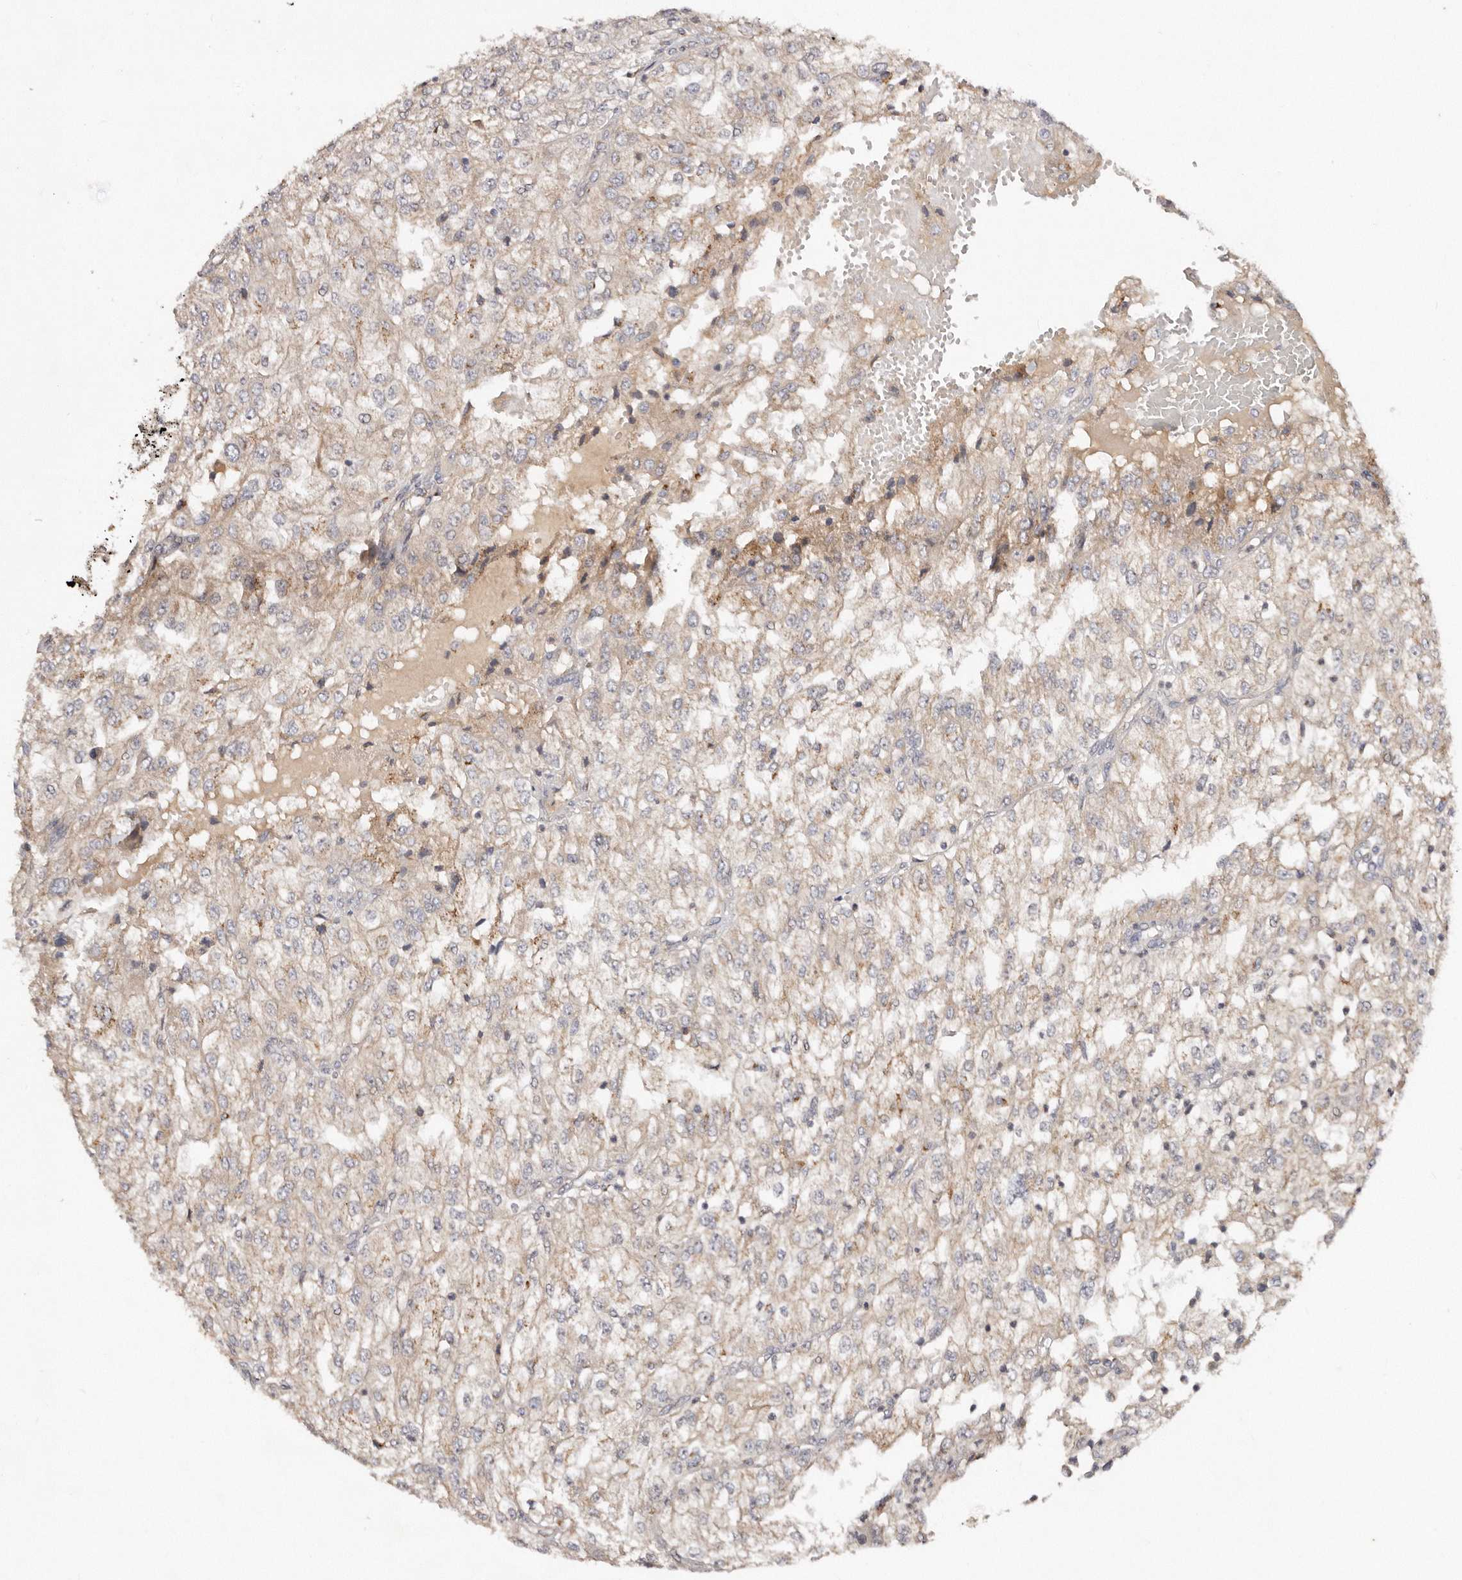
{"staining": {"intensity": "weak", "quantity": "25%-75%", "location": "cytoplasmic/membranous"}, "tissue": "renal cancer", "cell_type": "Tumor cells", "image_type": "cancer", "snomed": [{"axis": "morphology", "description": "Adenocarcinoma, NOS"}, {"axis": "topography", "description": "Kidney"}], "caption": "Immunohistochemical staining of human adenocarcinoma (renal) exhibits low levels of weak cytoplasmic/membranous protein staining in approximately 25%-75% of tumor cells.", "gene": "DACT2", "patient": {"sex": "female", "age": 54}}